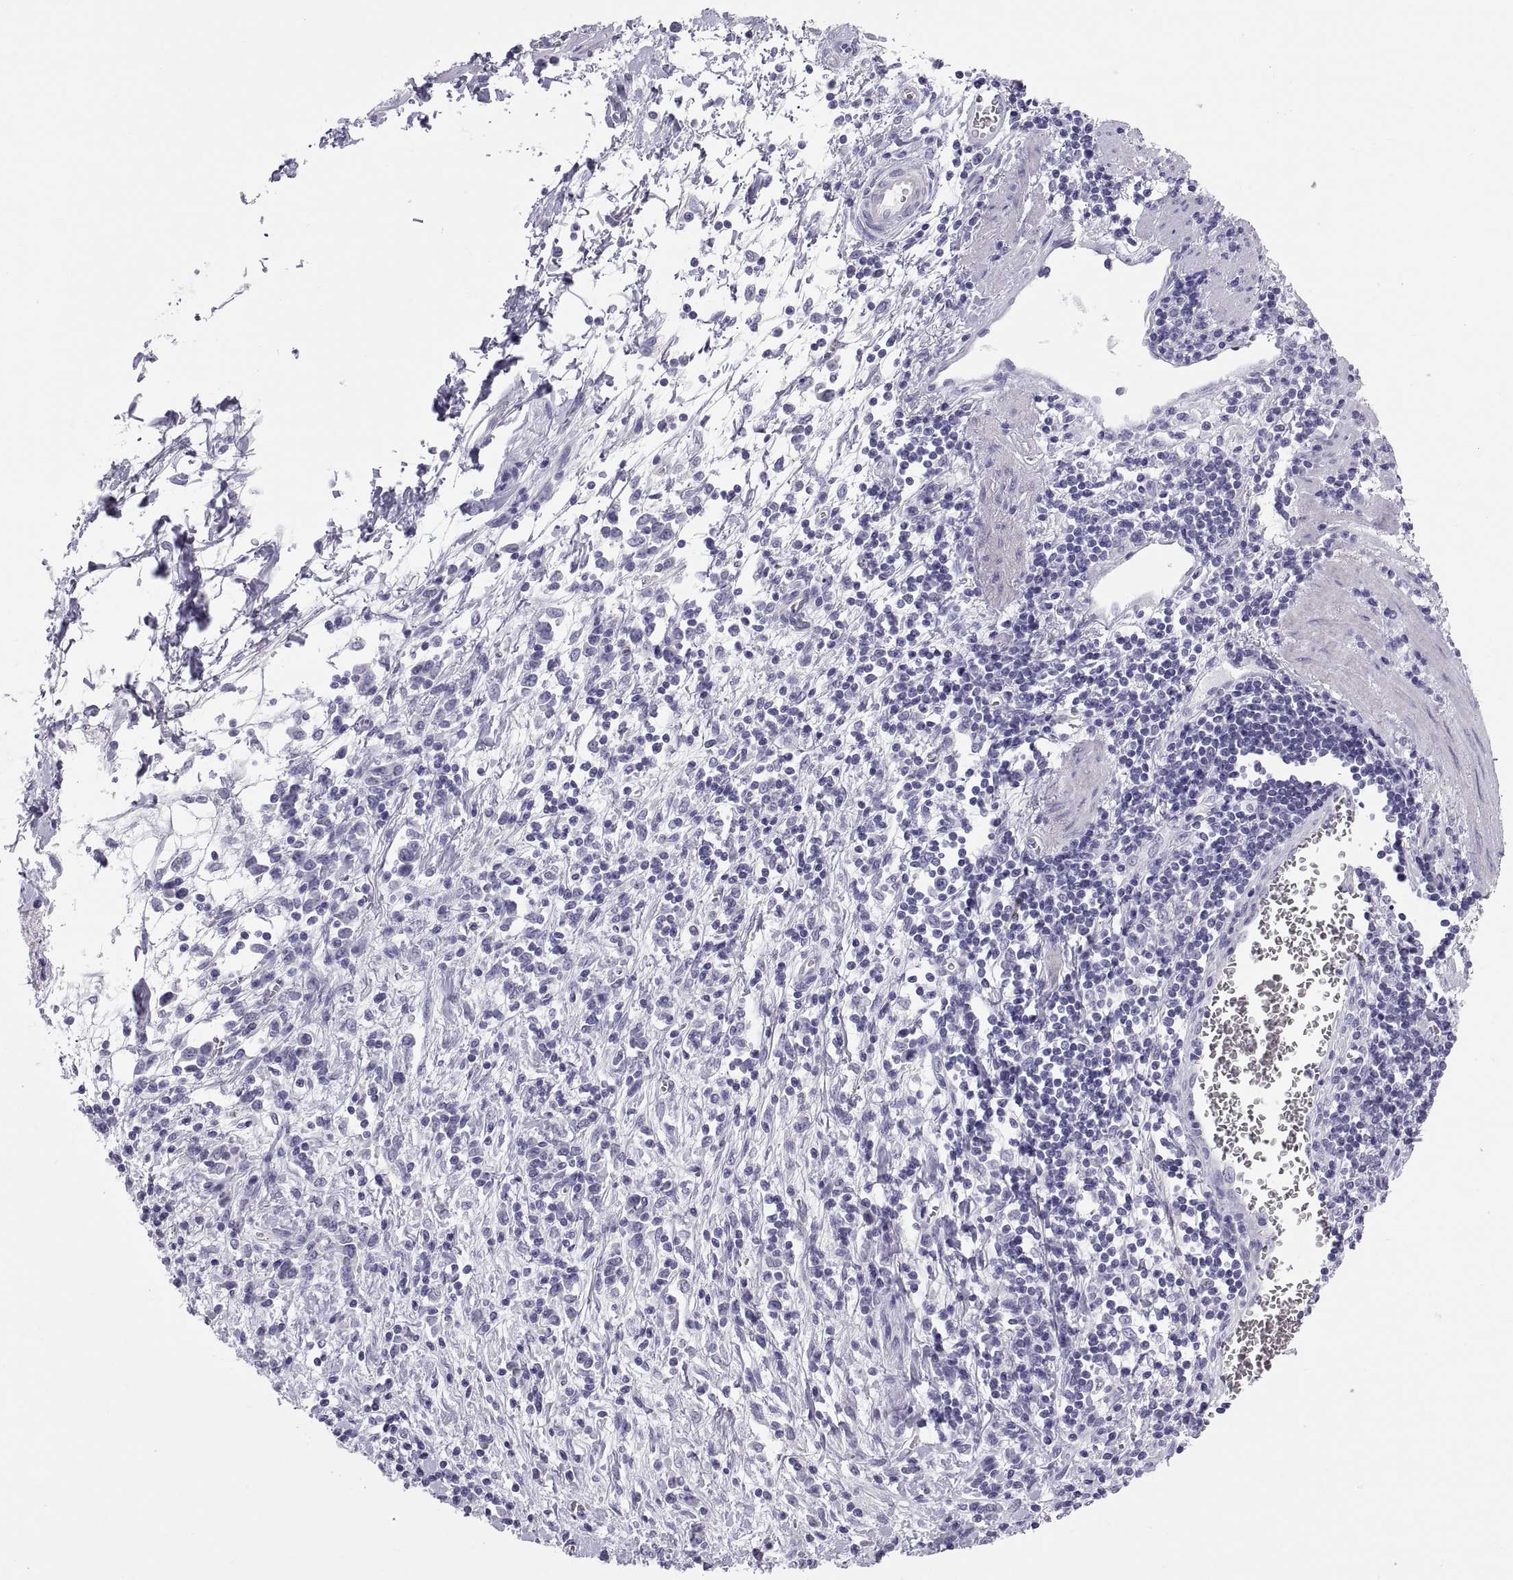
{"staining": {"intensity": "negative", "quantity": "none", "location": "none"}, "tissue": "stomach cancer", "cell_type": "Tumor cells", "image_type": "cancer", "snomed": [{"axis": "morphology", "description": "Adenocarcinoma, NOS"}, {"axis": "topography", "description": "Stomach"}], "caption": "Tumor cells are negative for brown protein staining in adenocarcinoma (stomach).", "gene": "RNASE12", "patient": {"sex": "female", "age": 57}}